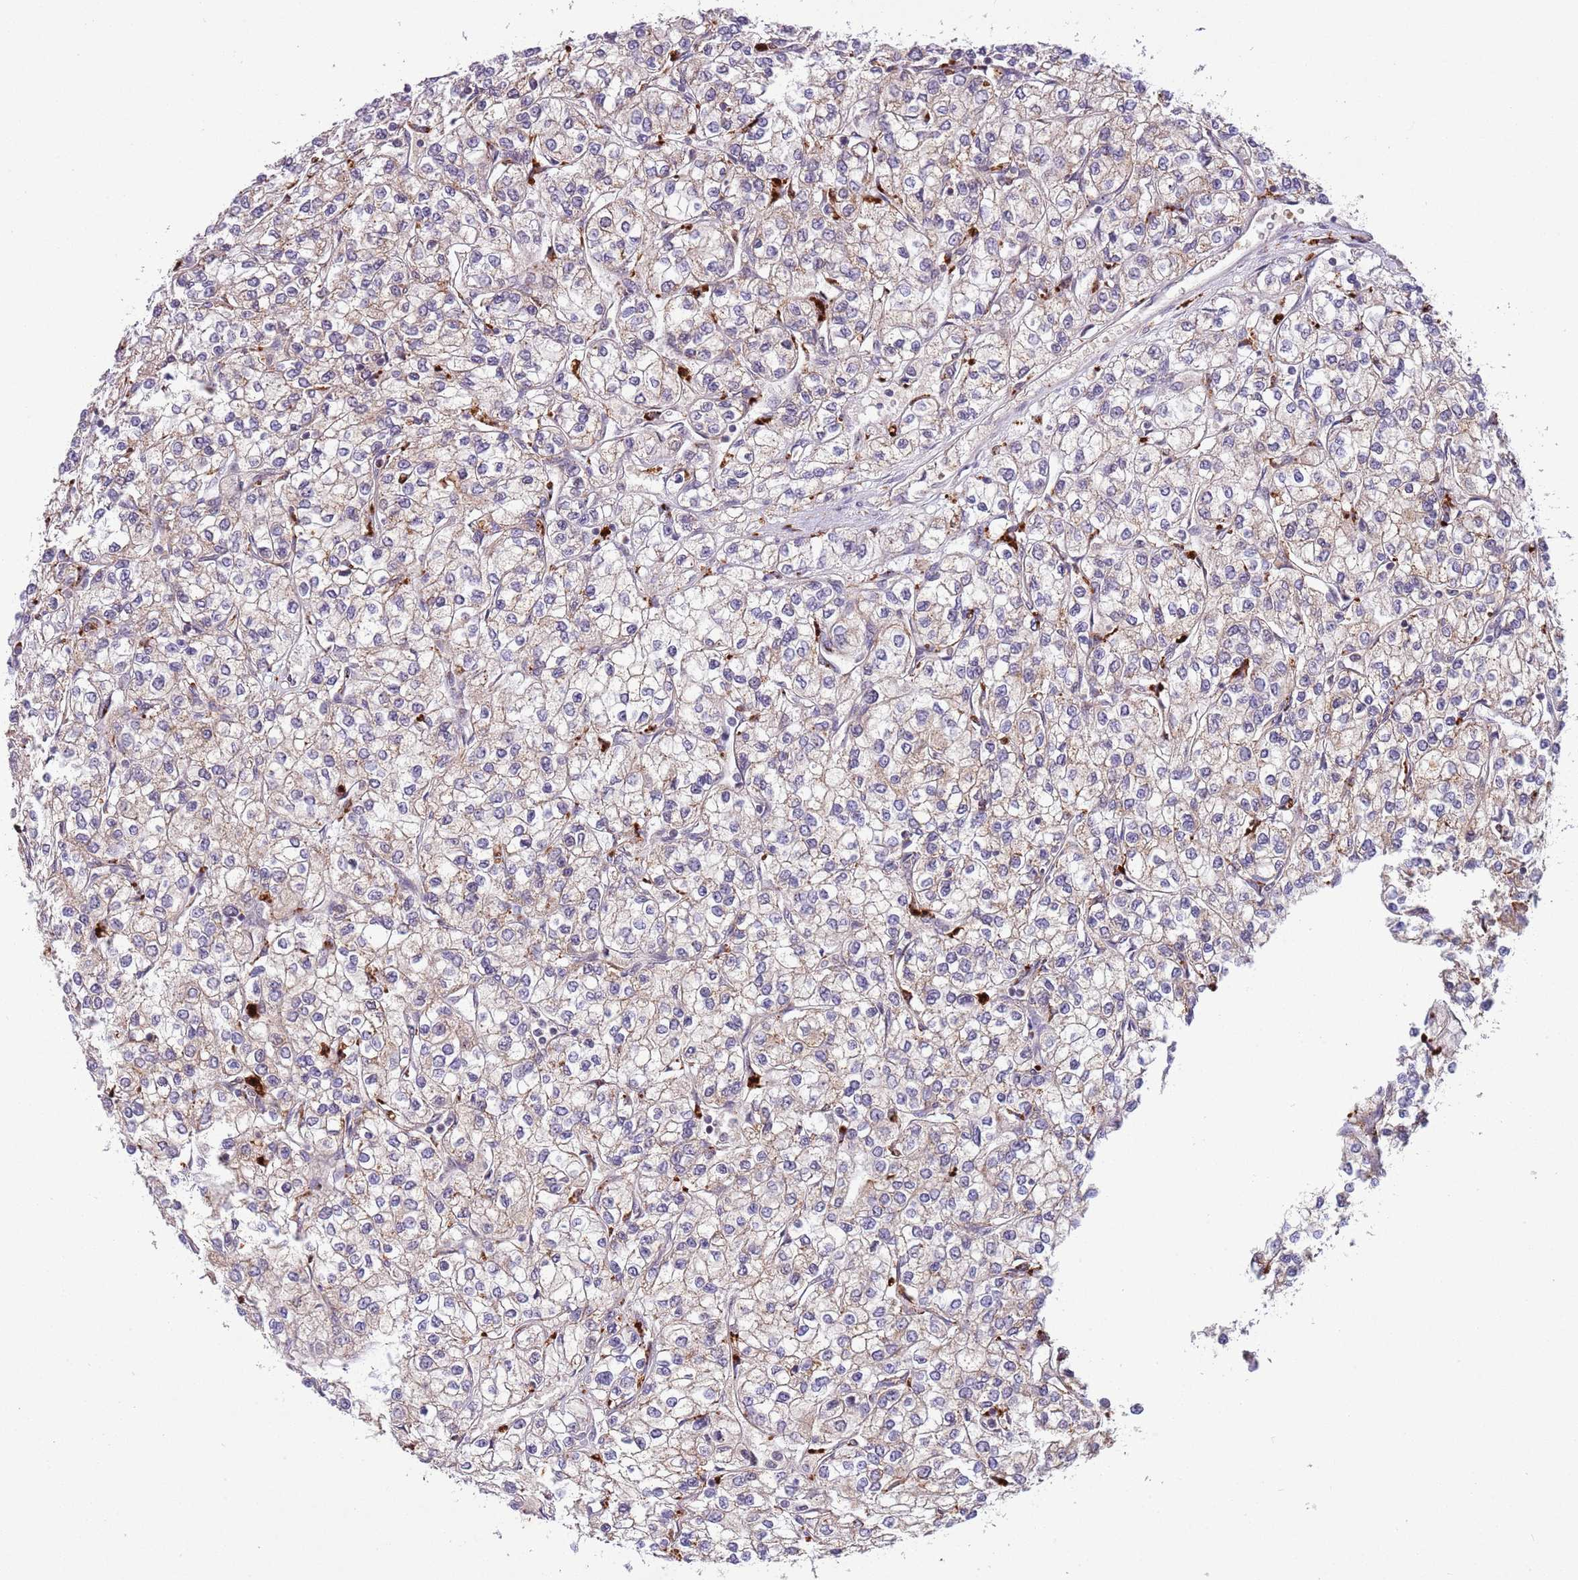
{"staining": {"intensity": "negative", "quantity": "none", "location": "none"}, "tissue": "renal cancer", "cell_type": "Tumor cells", "image_type": "cancer", "snomed": [{"axis": "morphology", "description": "Adenocarcinoma, NOS"}, {"axis": "topography", "description": "Kidney"}], "caption": "Immunohistochemistry (IHC) photomicrograph of renal cancer (adenocarcinoma) stained for a protein (brown), which exhibits no staining in tumor cells.", "gene": "TRIM27", "patient": {"sex": "male", "age": 80}}